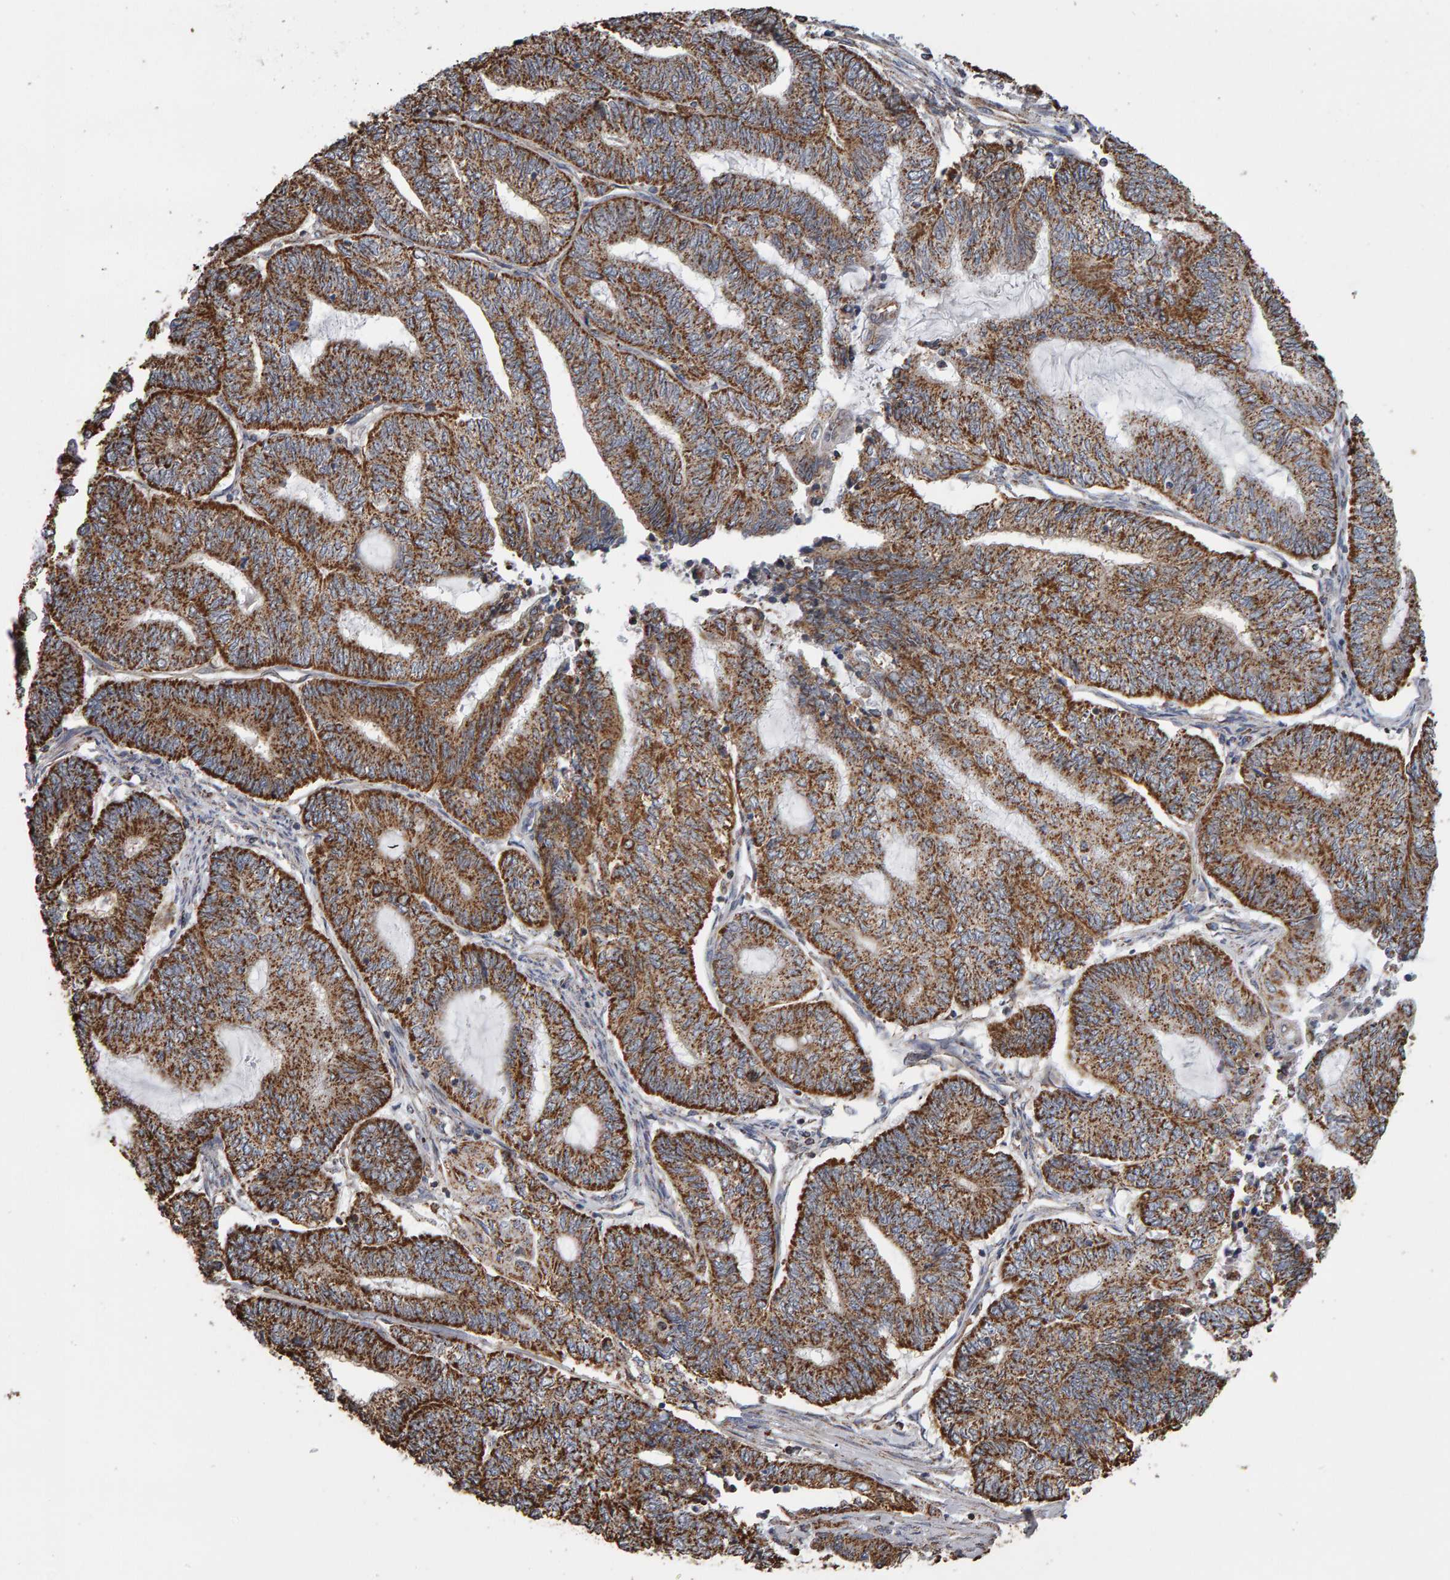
{"staining": {"intensity": "strong", "quantity": "25%-75%", "location": "cytoplasmic/membranous"}, "tissue": "endometrial cancer", "cell_type": "Tumor cells", "image_type": "cancer", "snomed": [{"axis": "morphology", "description": "Adenocarcinoma, NOS"}, {"axis": "topography", "description": "Uterus"}, {"axis": "topography", "description": "Endometrium"}], "caption": "Human adenocarcinoma (endometrial) stained for a protein (brown) reveals strong cytoplasmic/membranous positive staining in approximately 25%-75% of tumor cells.", "gene": "TOM1L1", "patient": {"sex": "female", "age": 70}}